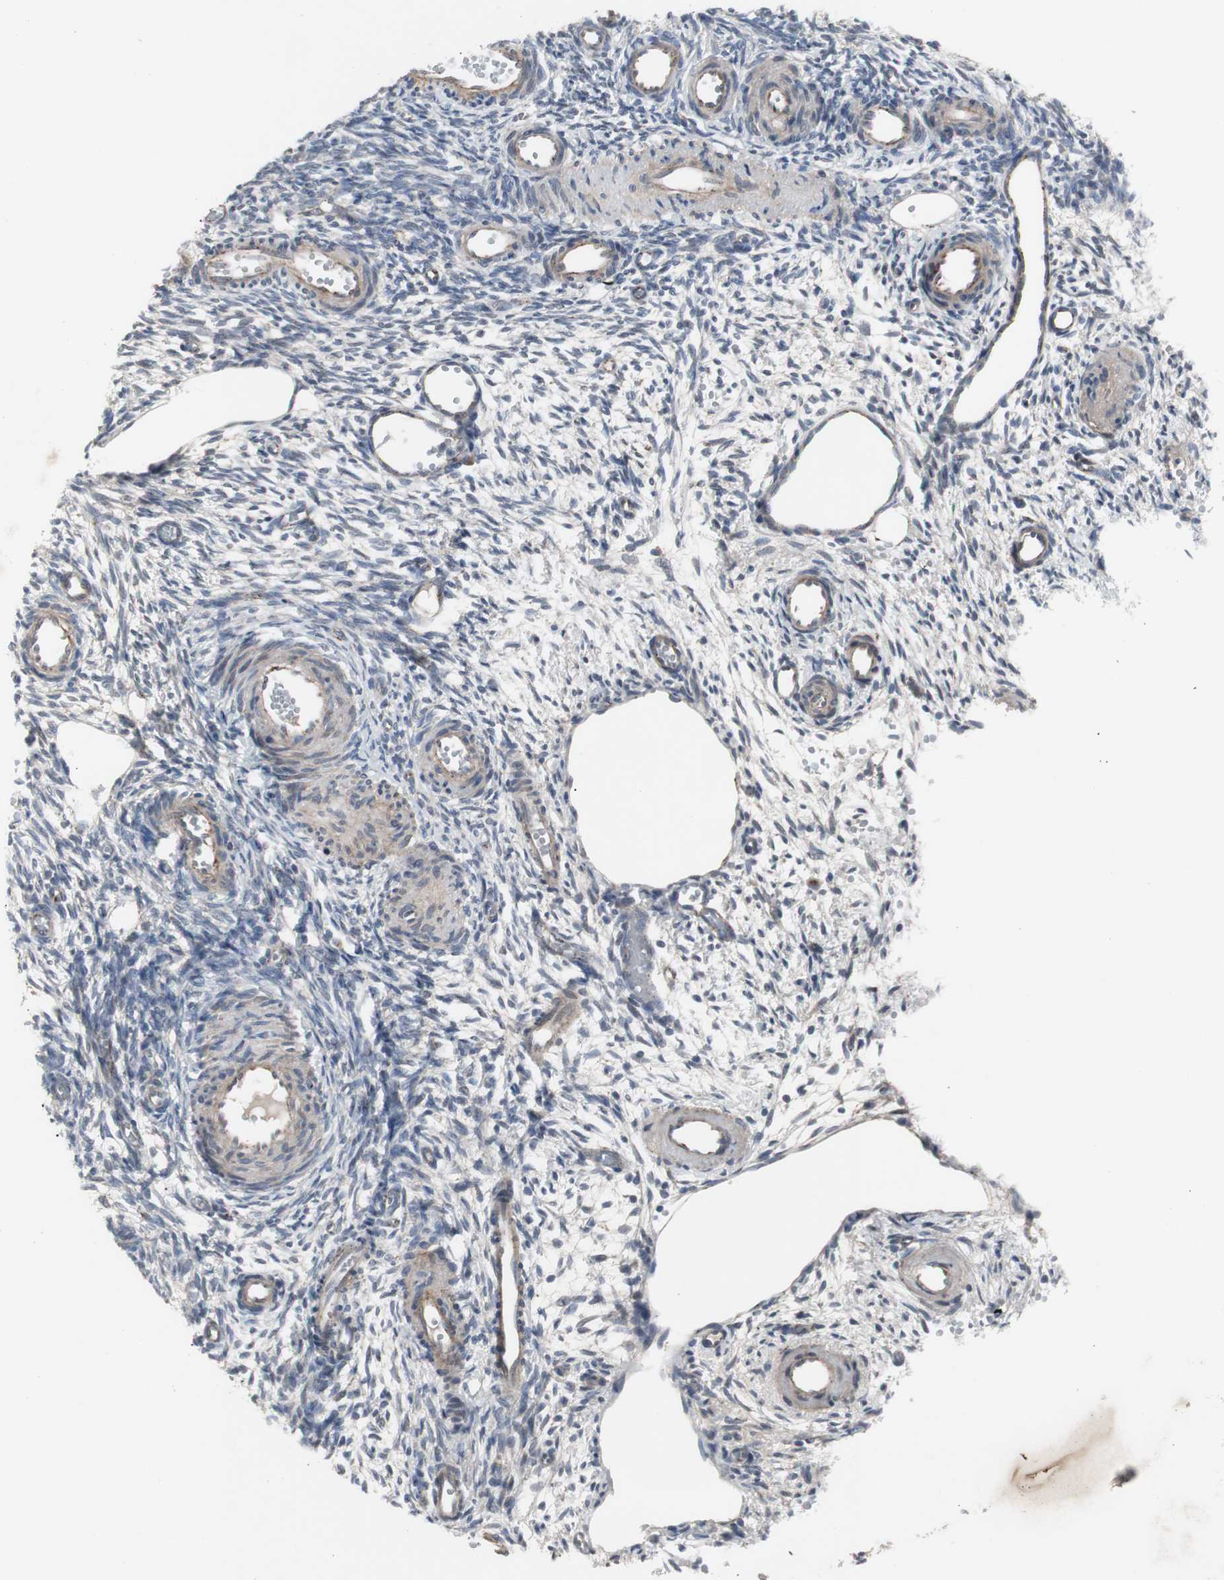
{"staining": {"intensity": "negative", "quantity": "none", "location": "none"}, "tissue": "ovary", "cell_type": "Ovarian stroma cells", "image_type": "normal", "snomed": [{"axis": "morphology", "description": "Normal tissue, NOS"}, {"axis": "topography", "description": "Ovary"}], "caption": "Immunohistochemistry histopathology image of normal ovary: ovary stained with DAB displays no significant protein expression in ovarian stroma cells.", "gene": "GBA1", "patient": {"sex": "female", "age": 35}}